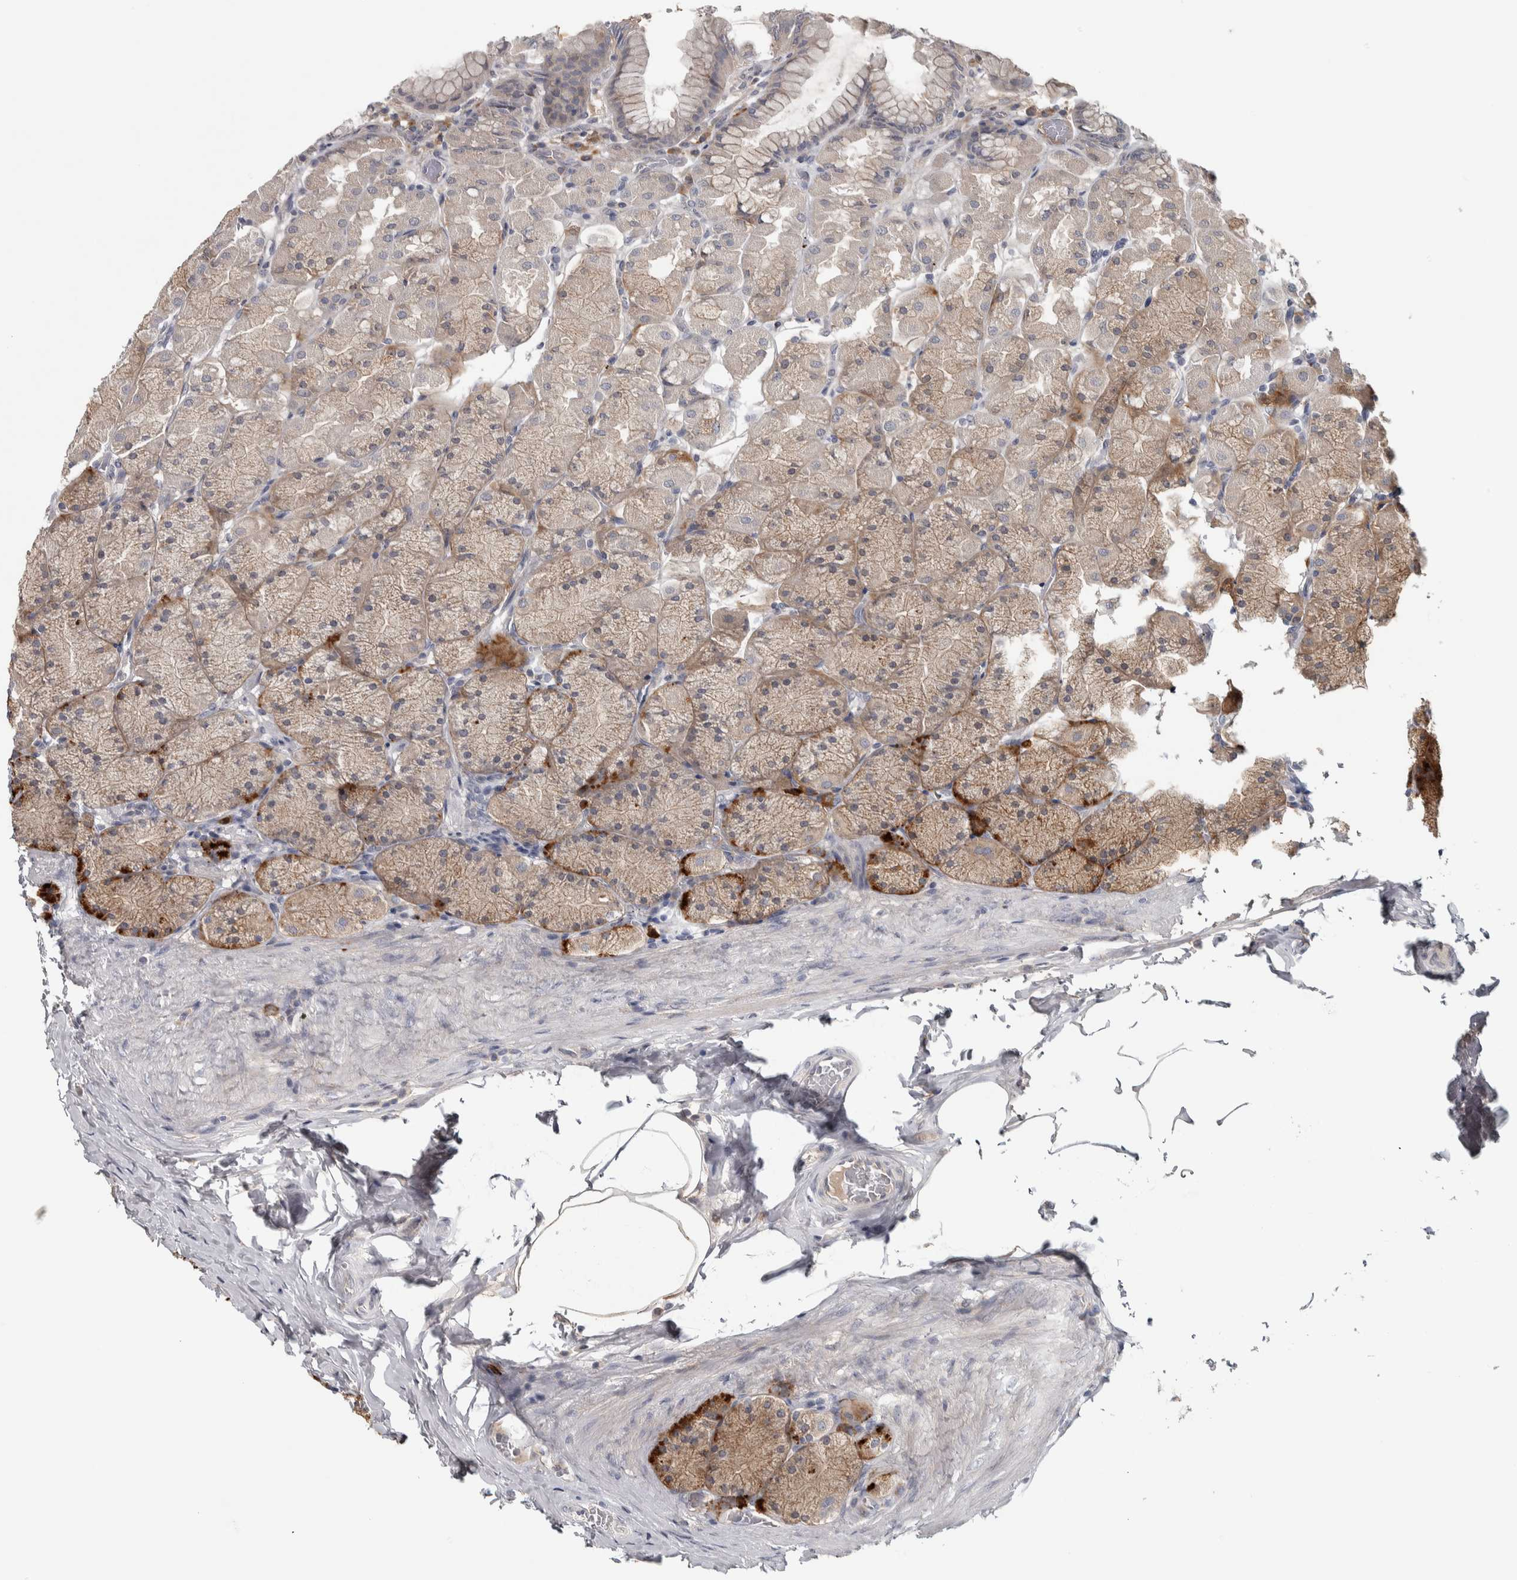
{"staining": {"intensity": "weak", "quantity": "25%-75%", "location": "cytoplasmic/membranous"}, "tissue": "stomach", "cell_type": "Glandular cells", "image_type": "normal", "snomed": [{"axis": "morphology", "description": "Normal tissue, NOS"}, {"axis": "topography", "description": "Stomach, upper"}], "caption": "A high-resolution photomicrograph shows immunohistochemistry (IHC) staining of normal stomach, which shows weak cytoplasmic/membranous expression in about 25%-75% of glandular cells. Nuclei are stained in blue.", "gene": "ADPRM", "patient": {"sex": "female", "age": 56}}